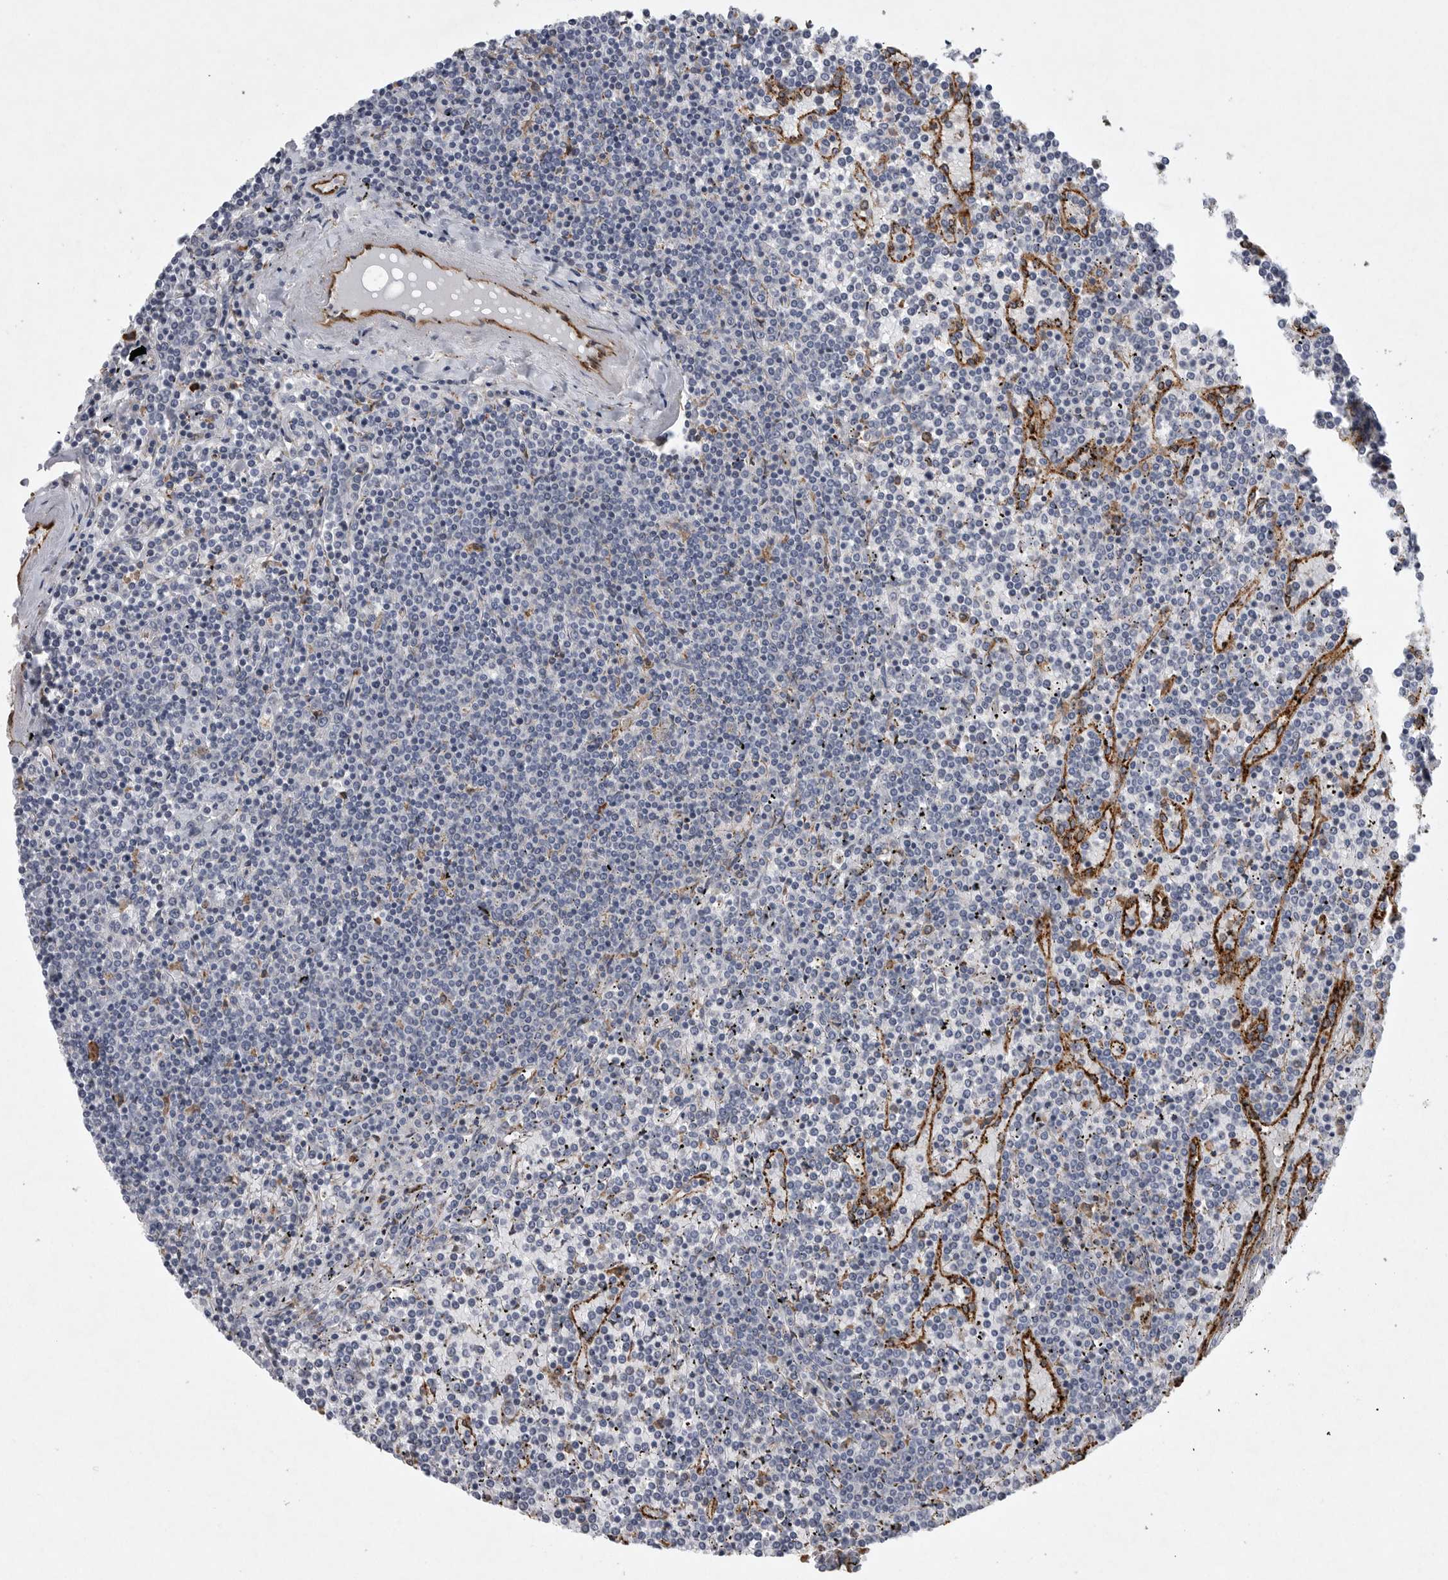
{"staining": {"intensity": "negative", "quantity": "none", "location": "none"}, "tissue": "lymphoma", "cell_type": "Tumor cells", "image_type": "cancer", "snomed": [{"axis": "morphology", "description": "Malignant lymphoma, non-Hodgkin's type, Low grade"}, {"axis": "topography", "description": "Spleen"}], "caption": "This is an immunohistochemistry (IHC) histopathology image of human low-grade malignant lymphoma, non-Hodgkin's type. There is no positivity in tumor cells.", "gene": "MINPP1", "patient": {"sex": "female", "age": 19}}